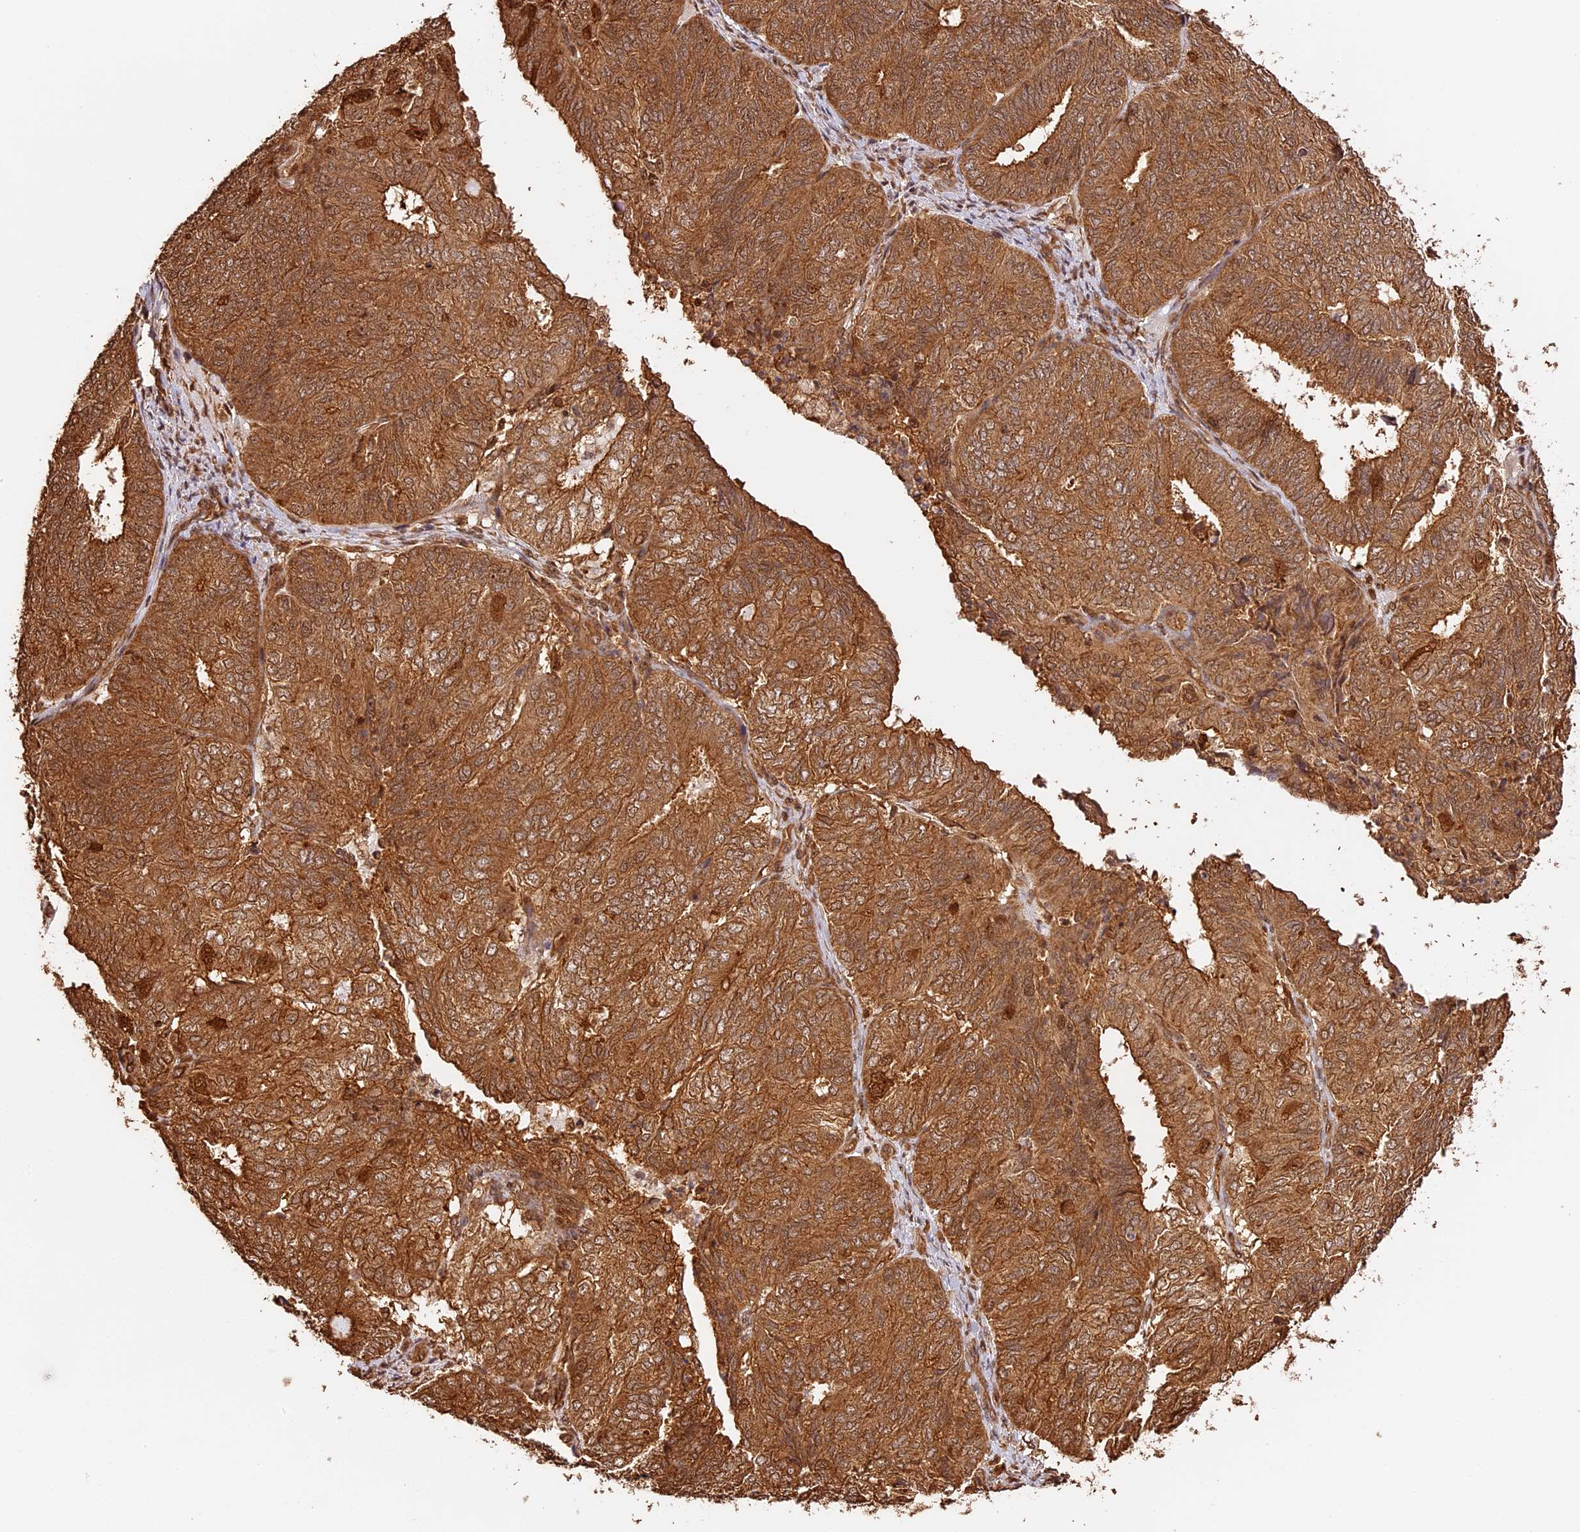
{"staining": {"intensity": "moderate", "quantity": ">75%", "location": "cytoplasmic/membranous,nuclear"}, "tissue": "endometrial cancer", "cell_type": "Tumor cells", "image_type": "cancer", "snomed": [{"axis": "morphology", "description": "Adenocarcinoma, NOS"}, {"axis": "topography", "description": "Uterus"}], "caption": "The histopathology image exhibits immunohistochemical staining of endometrial cancer. There is moderate cytoplasmic/membranous and nuclear expression is present in about >75% of tumor cells. (DAB (3,3'-diaminobenzidine) IHC, brown staining for protein, blue staining for nuclei).", "gene": "PPP1R37", "patient": {"sex": "female", "age": 60}}